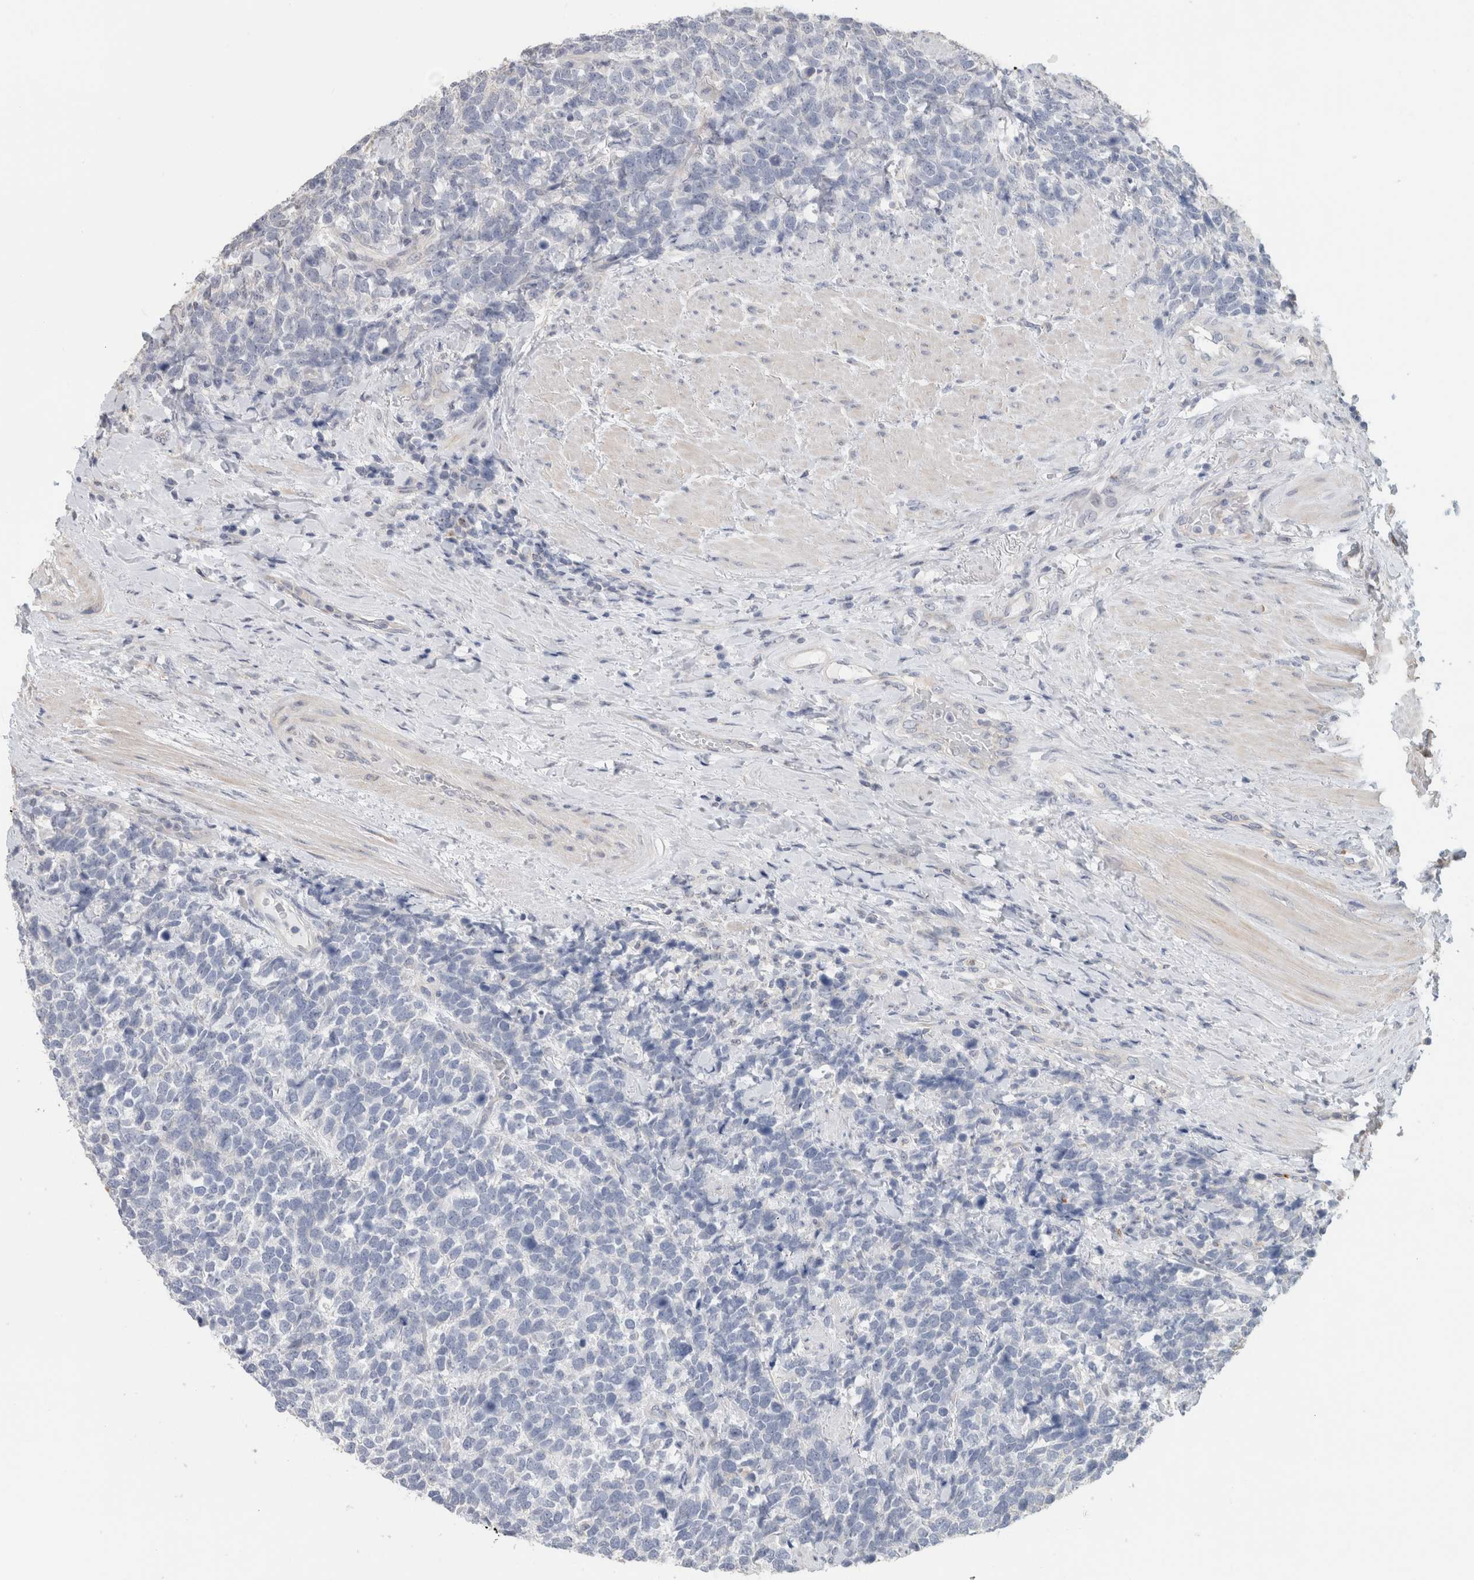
{"staining": {"intensity": "negative", "quantity": "none", "location": "none"}, "tissue": "urothelial cancer", "cell_type": "Tumor cells", "image_type": "cancer", "snomed": [{"axis": "morphology", "description": "Urothelial carcinoma, High grade"}, {"axis": "topography", "description": "Urinary bladder"}], "caption": "The micrograph reveals no staining of tumor cells in urothelial cancer.", "gene": "CLIP1", "patient": {"sex": "female", "age": 82}}